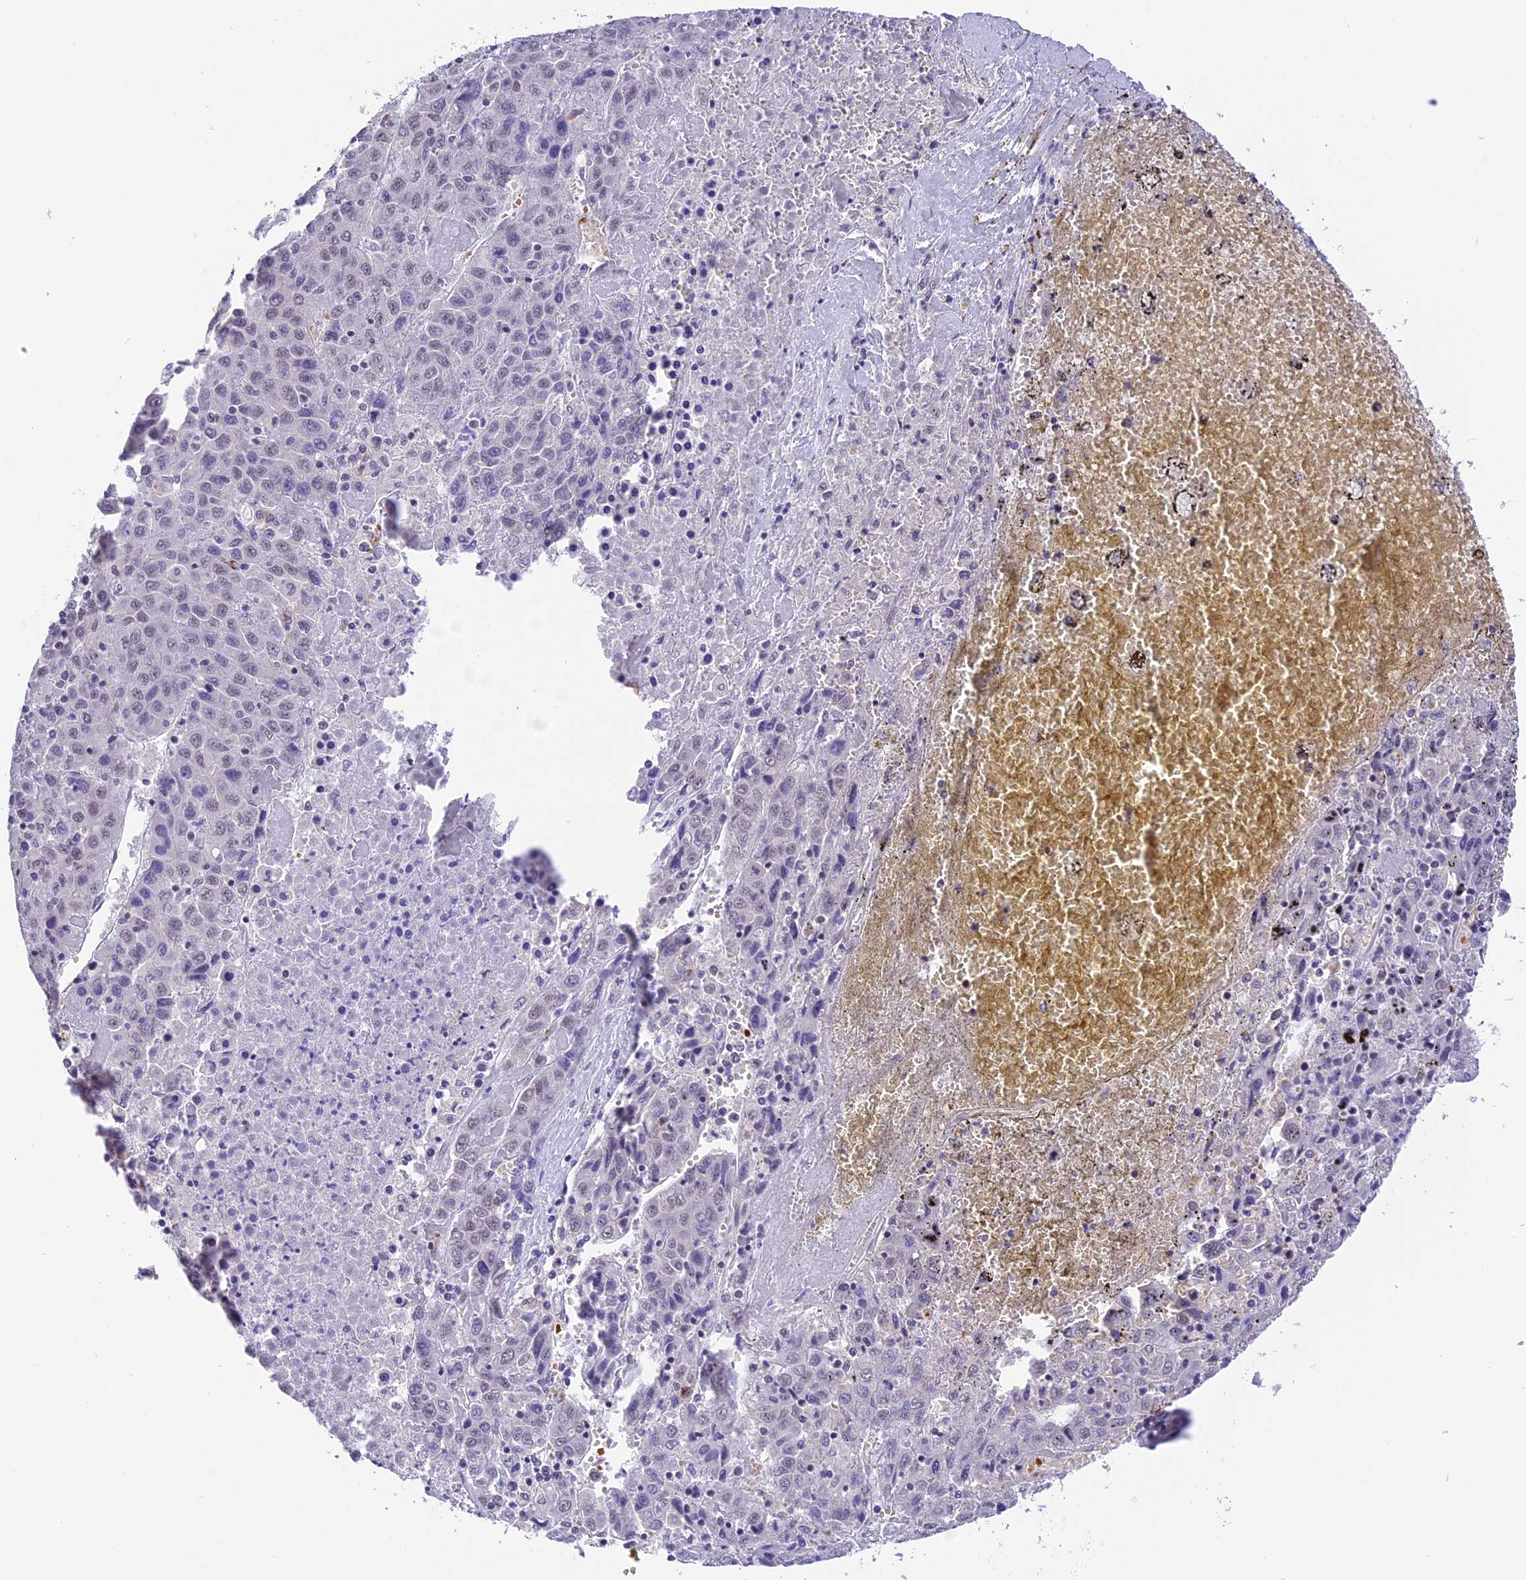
{"staining": {"intensity": "negative", "quantity": "none", "location": "none"}, "tissue": "liver cancer", "cell_type": "Tumor cells", "image_type": "cancer", "snomed": [{"axis": "morphology", "description": "Carcinoma, Hepatocellular, NOS"}, {"axis": "topography", "description": "Liver"}], "caption": "This image is of liver hepatocellular carcinoma stained with immunohistochemistry (IHC) to label a protein in brown with the nuclei are counter-stained blue. There is no positivity in tumor cells. (DAB IHC, high magnification).", "gene": "AHSP", "patient": {"sex": "female", "age": 53}}